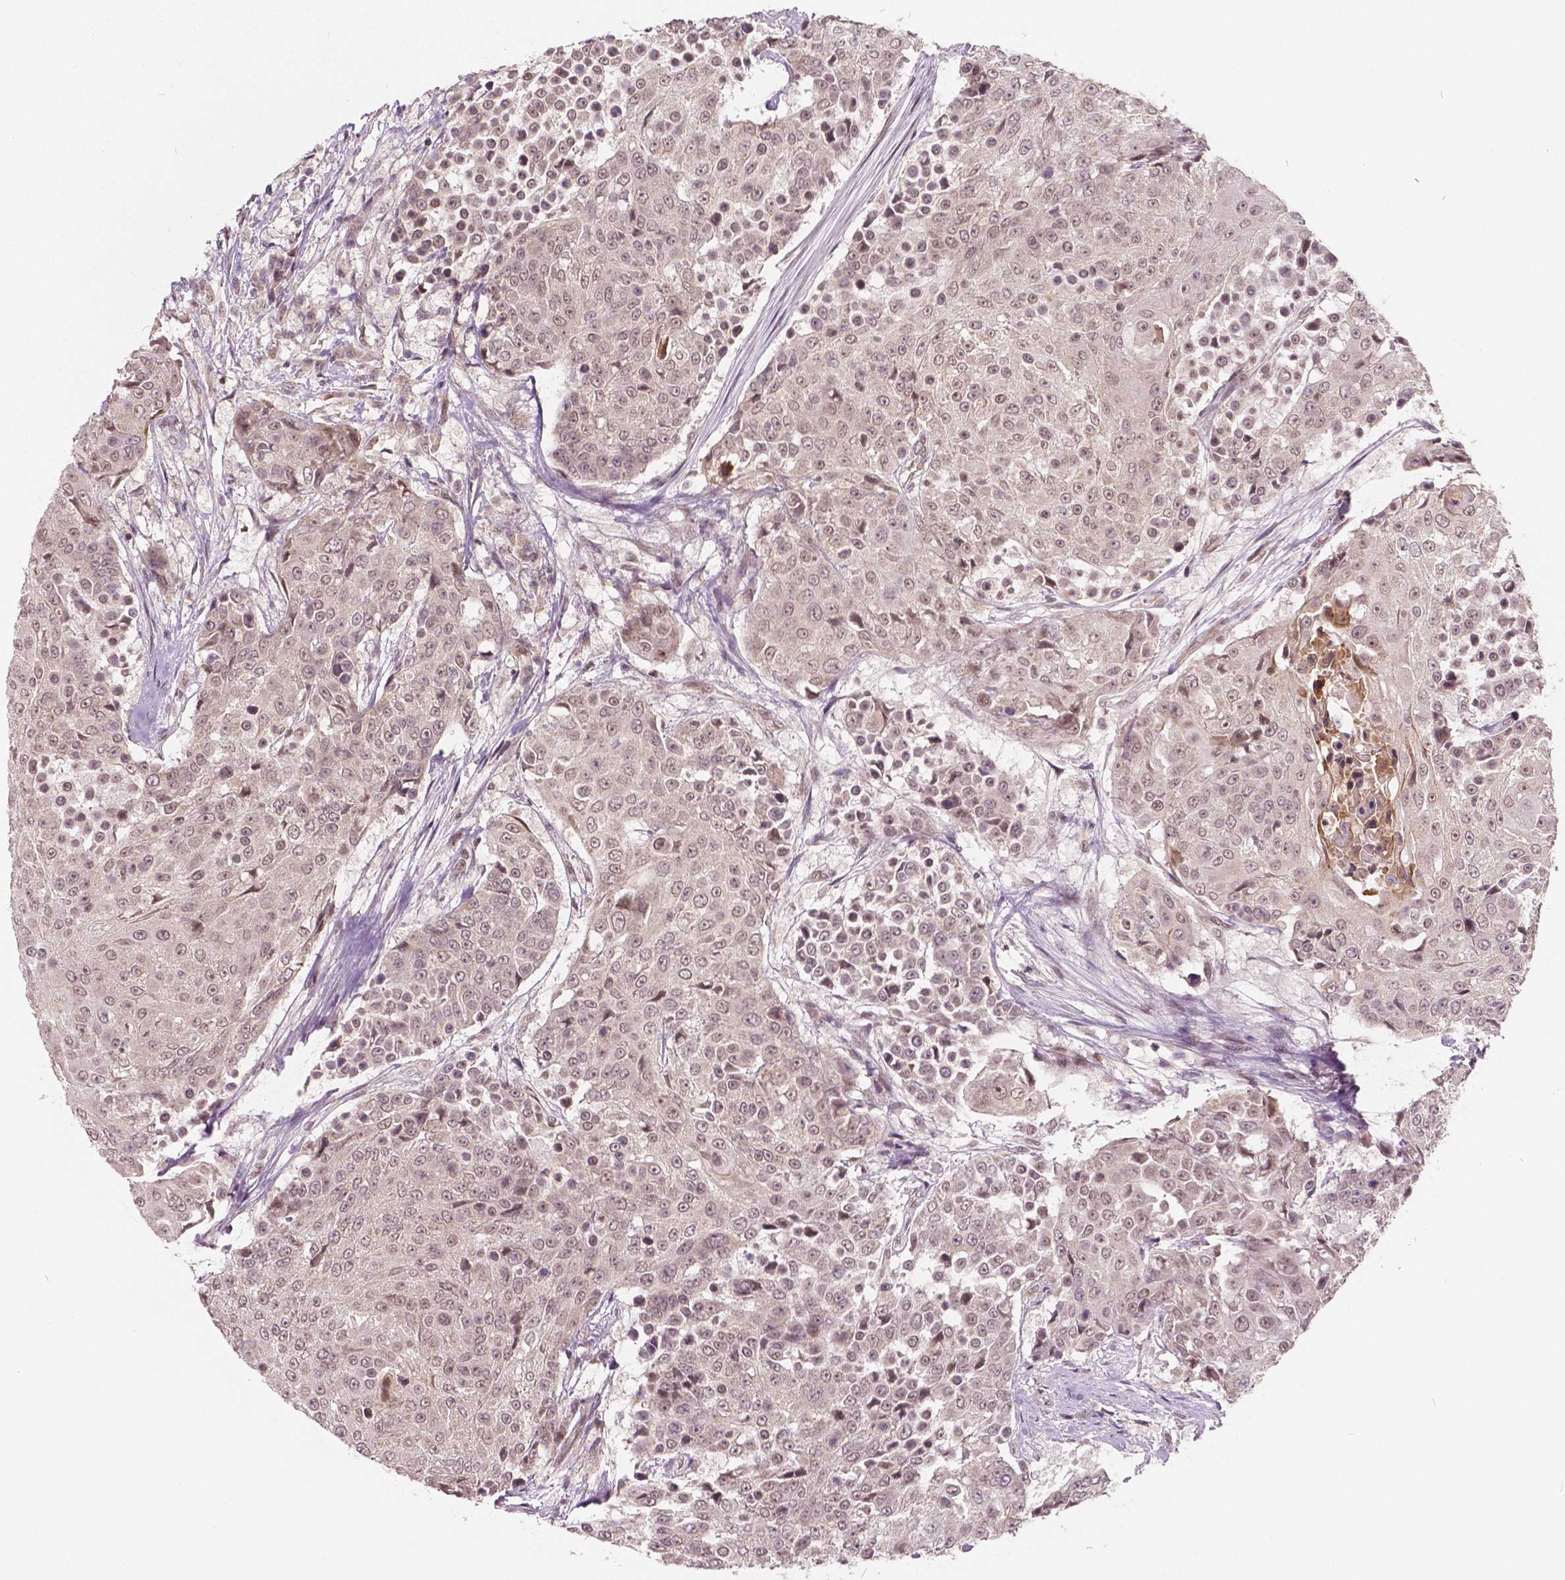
{"staining": {"intensity": "negative", "quantity": "none", "location": "none"}, "tissue": "urothelial cancer", "cell_type": "Tumor cells", "image_type": "cancer", "snomed": [{"axis": "morphology", "description": "Urothelial carcinoma, High grade"}, {"axis": "topography", "description": "Urinary bladder"}], "caption": "Immunohistochemical staining of urothelial cancer demonstrates no significant positivity in tumor cells.", "gene": "HMBOX1", "patient": {"sex": "female", "age": 63}}